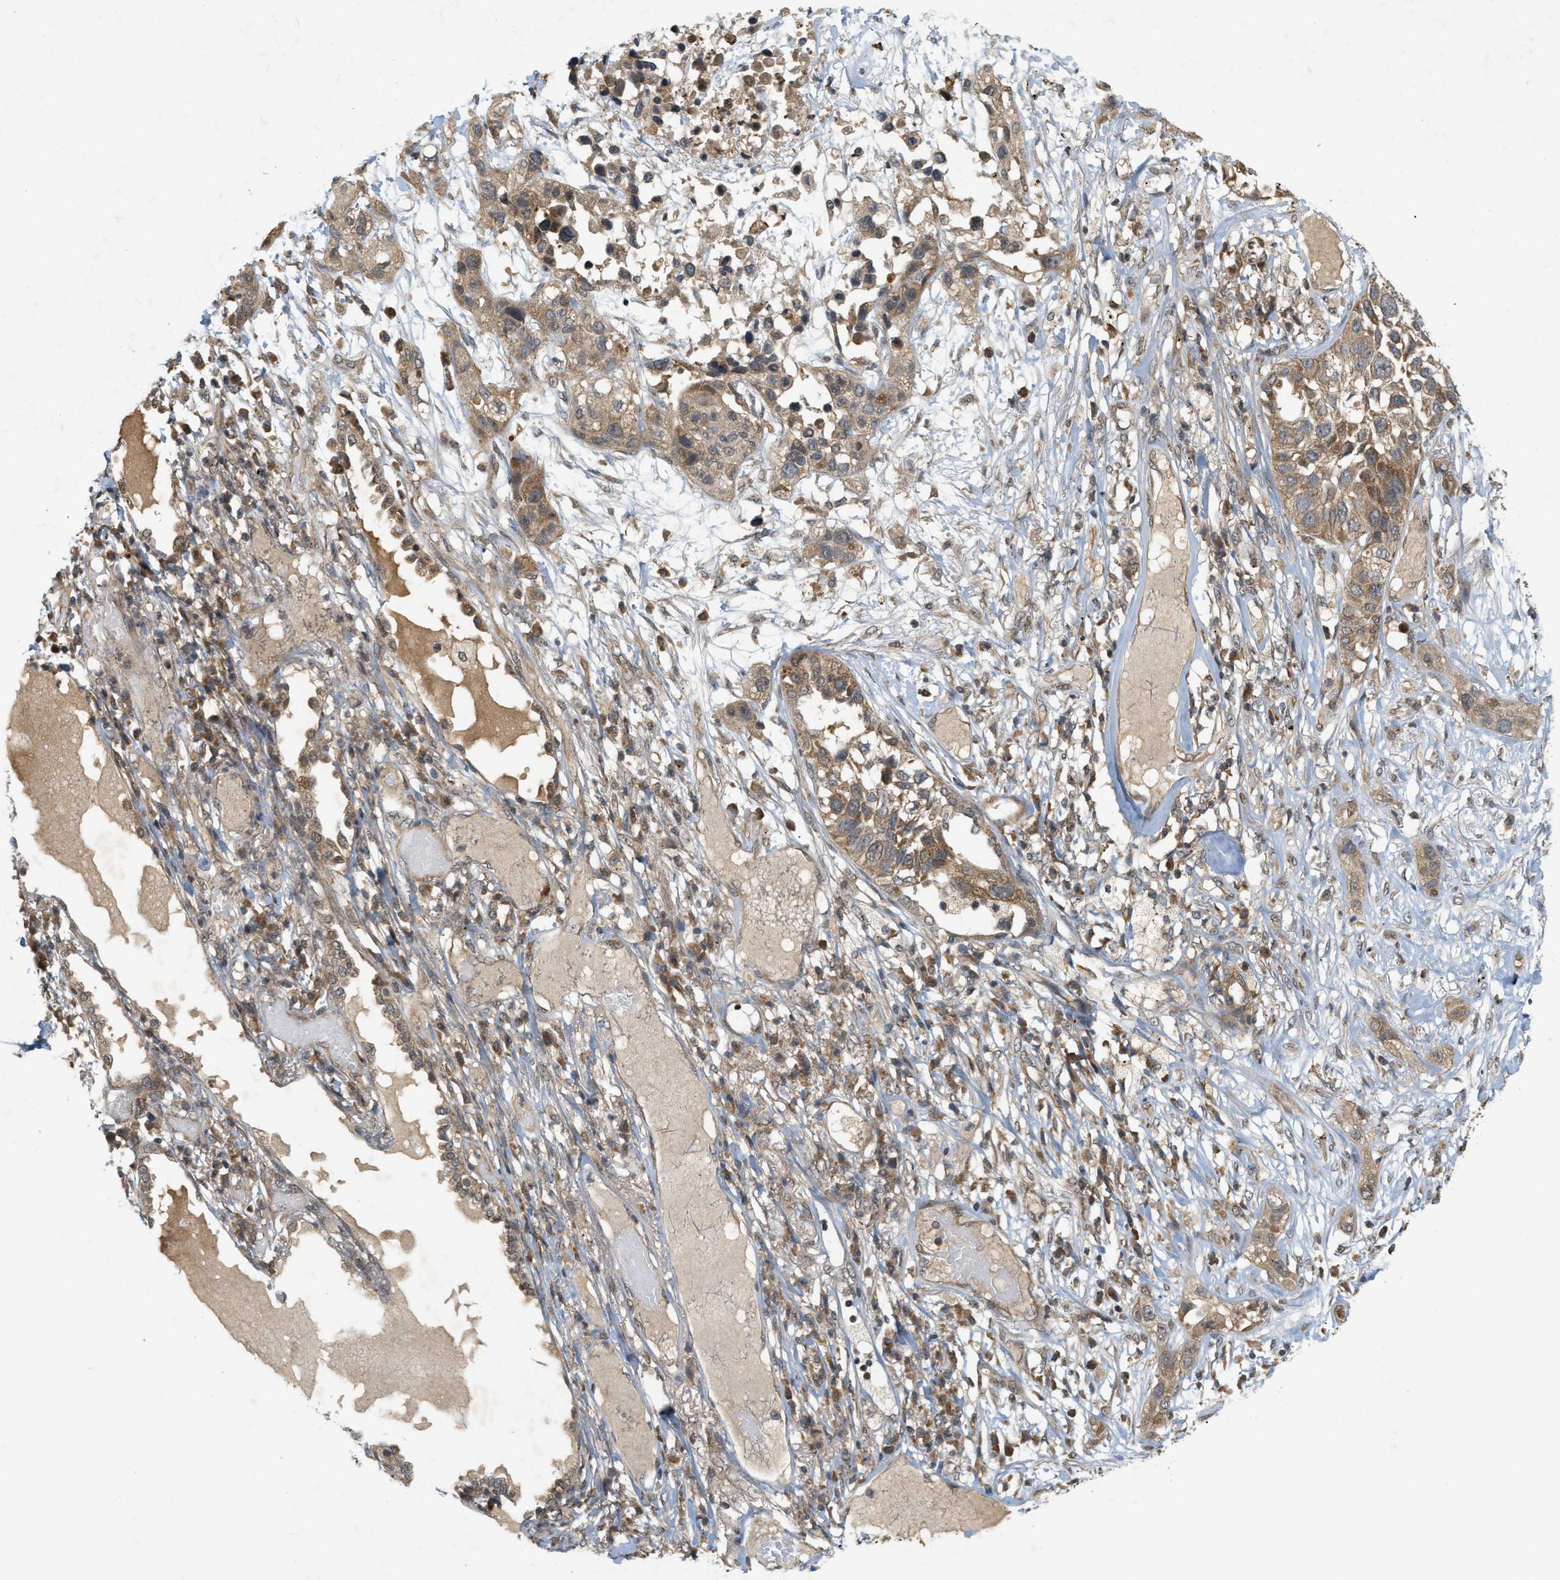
{"staining": {"intensity": "moderate", "quantity": ">75%", "location": "cytoplasmic/membranous"}, "tissue": "lung cancer", "cell_type": "Tumor cells", "image_type": "cancer", "snomed": [{"axis": "morphology", "description": "Squamous cell carcinoma, NOS"}, {"axis": "topography", "description": "Lung"}], "caption": "A brown stain labels moderate cytoplasmic/membranous expression of a protein in human lung squamous cell carcinoma tumor cells.", "gene": "PRKD1", "patient": {"sex": "male", "age": 71}}